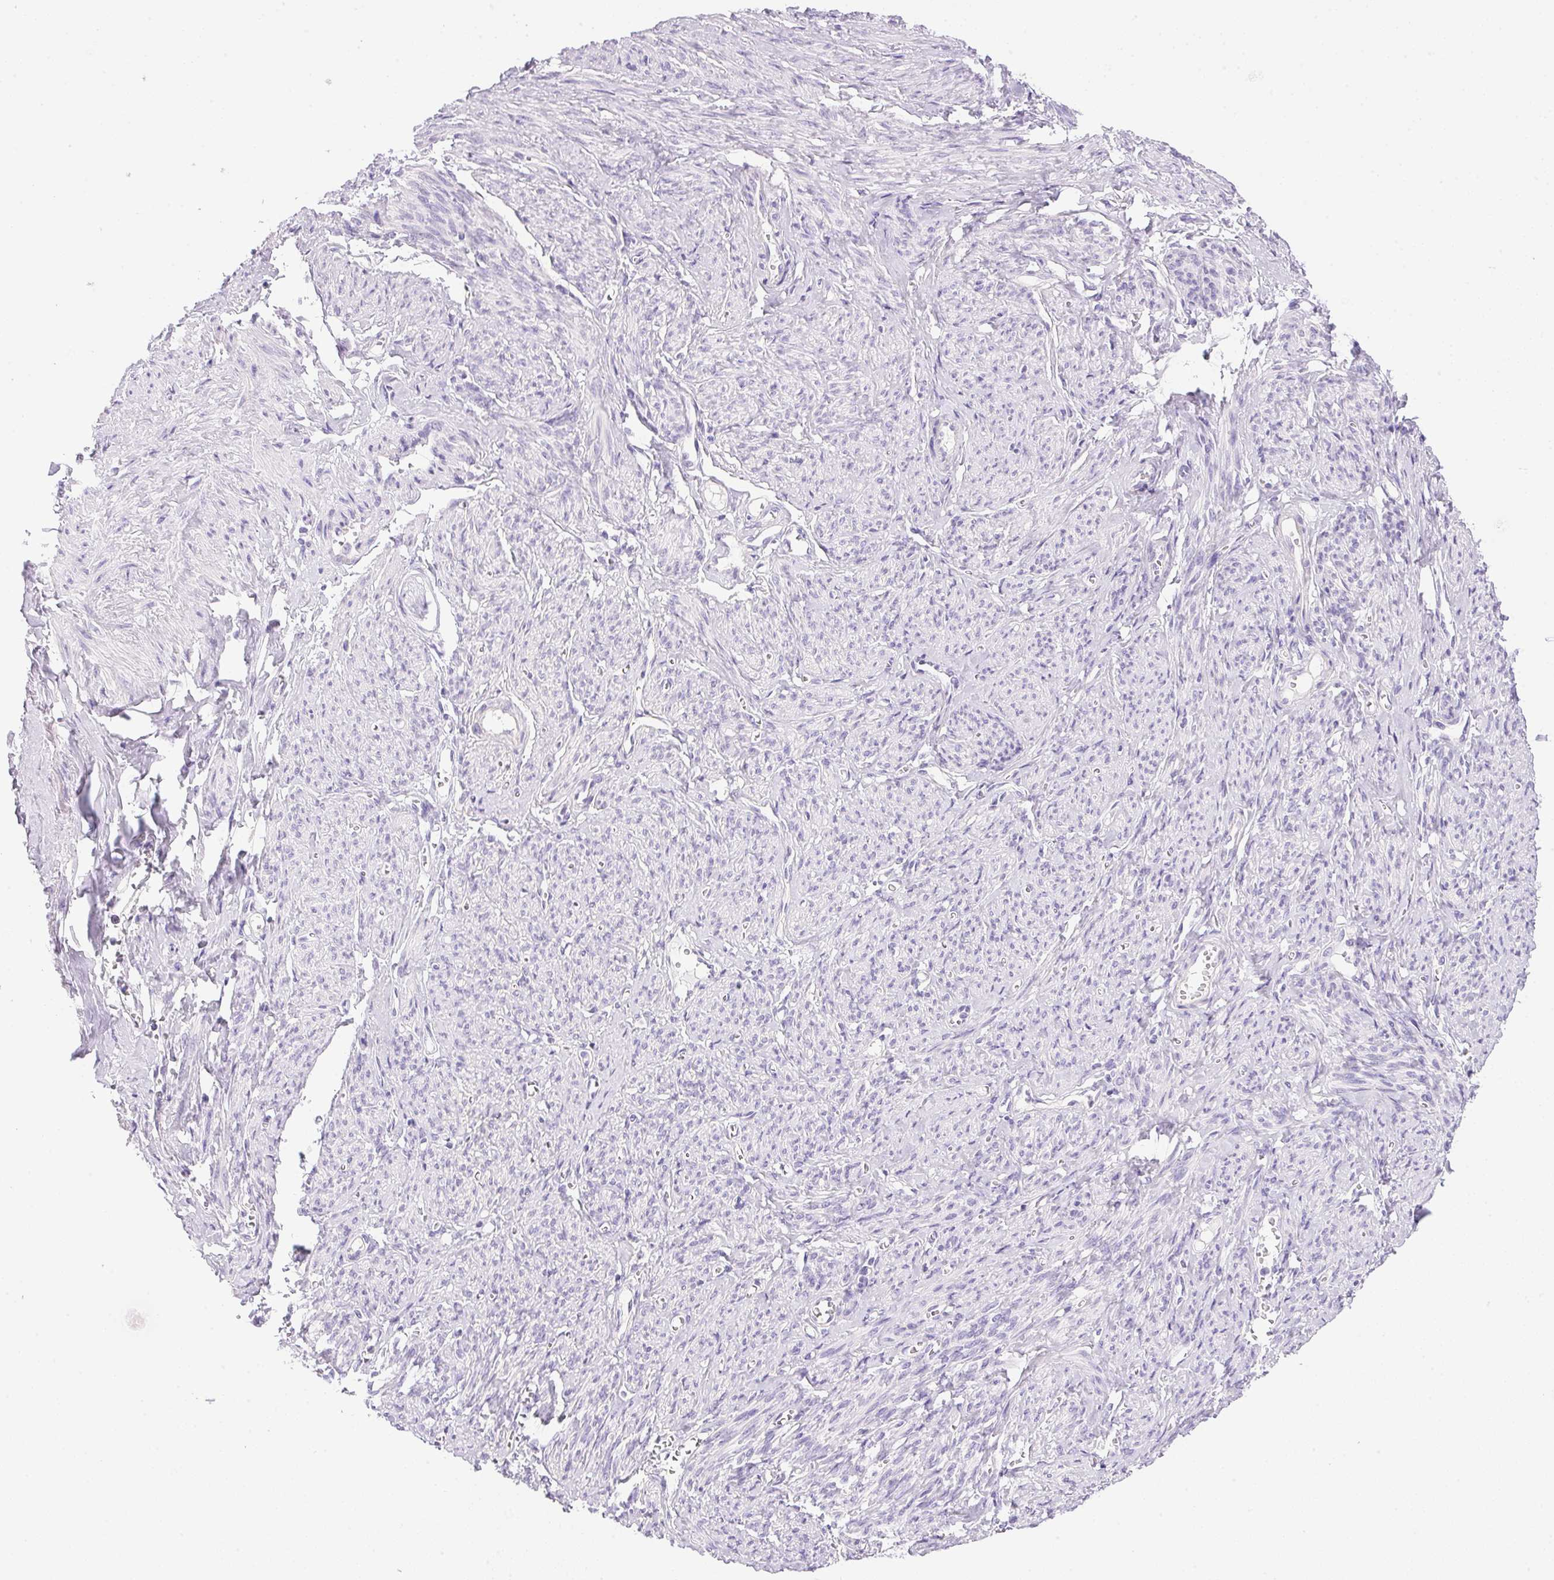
{"staining": {"intensity": "negative", "quantity": "none", "location": "none"}, "tissue": "smooth muscle", "cell_type": "Smooth muscle cells", "image_type": "normal", "snomed": [{"axis": "morphology", "description": "Normal tissue, NOS"}, {"axis": "topography", "description": "Smooth muscle"}], "caption": "High magnification brightfield microscopy of unremarkable smooth muscle stained with DAB (3,3'-diaminobenzidine) (brown) and counterstained with hematoxylin (blue): smooth muscle cells show no significant staining. The staining is performed using DAB (3,3'-diaminobenzidine) brown chromogen with nuclei counter-stained in using hematoxylin.", "gene": "ATP6V0A4", "patient": {"sex": "female", "age": 65}}